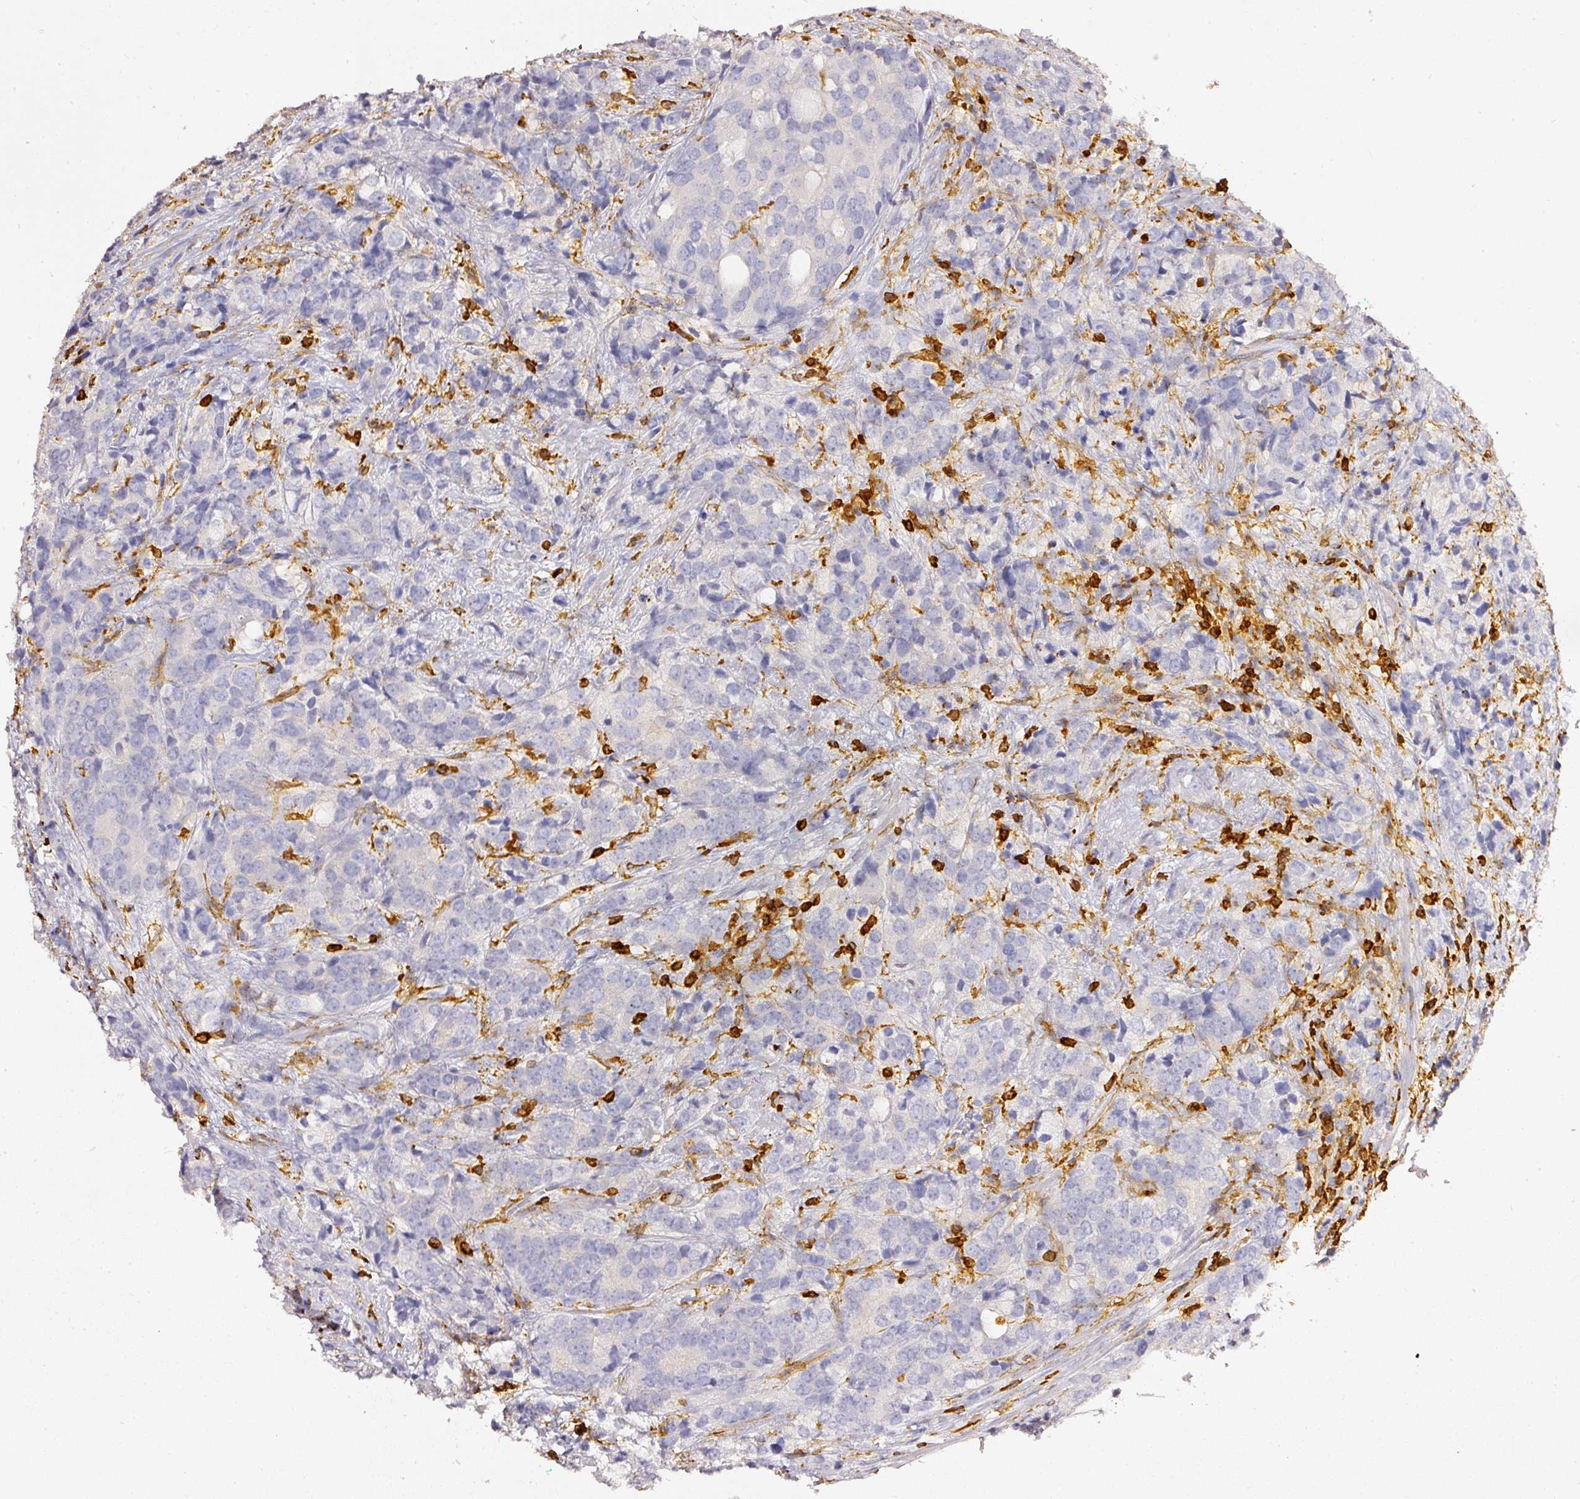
{"staining": {"intensity": "negative", "quantity": "none", "location": "none"}, "tissue": "prostate cancer", "cell_type": "Tumor cells", "image_type": "cancer", "snomed": [{"axis": "morphology", "description": "Adenocarcinoma, High grade"}, {"axis": "topography", "description": "Prostate"}], "caption": "This is a histopathology image of IHC staining of adenocarcinoma (high-grade) (prostate), which shows no positivity in tumor cells.", "gene": "EVL", "patient": {"sex": "male", "age": 62}}